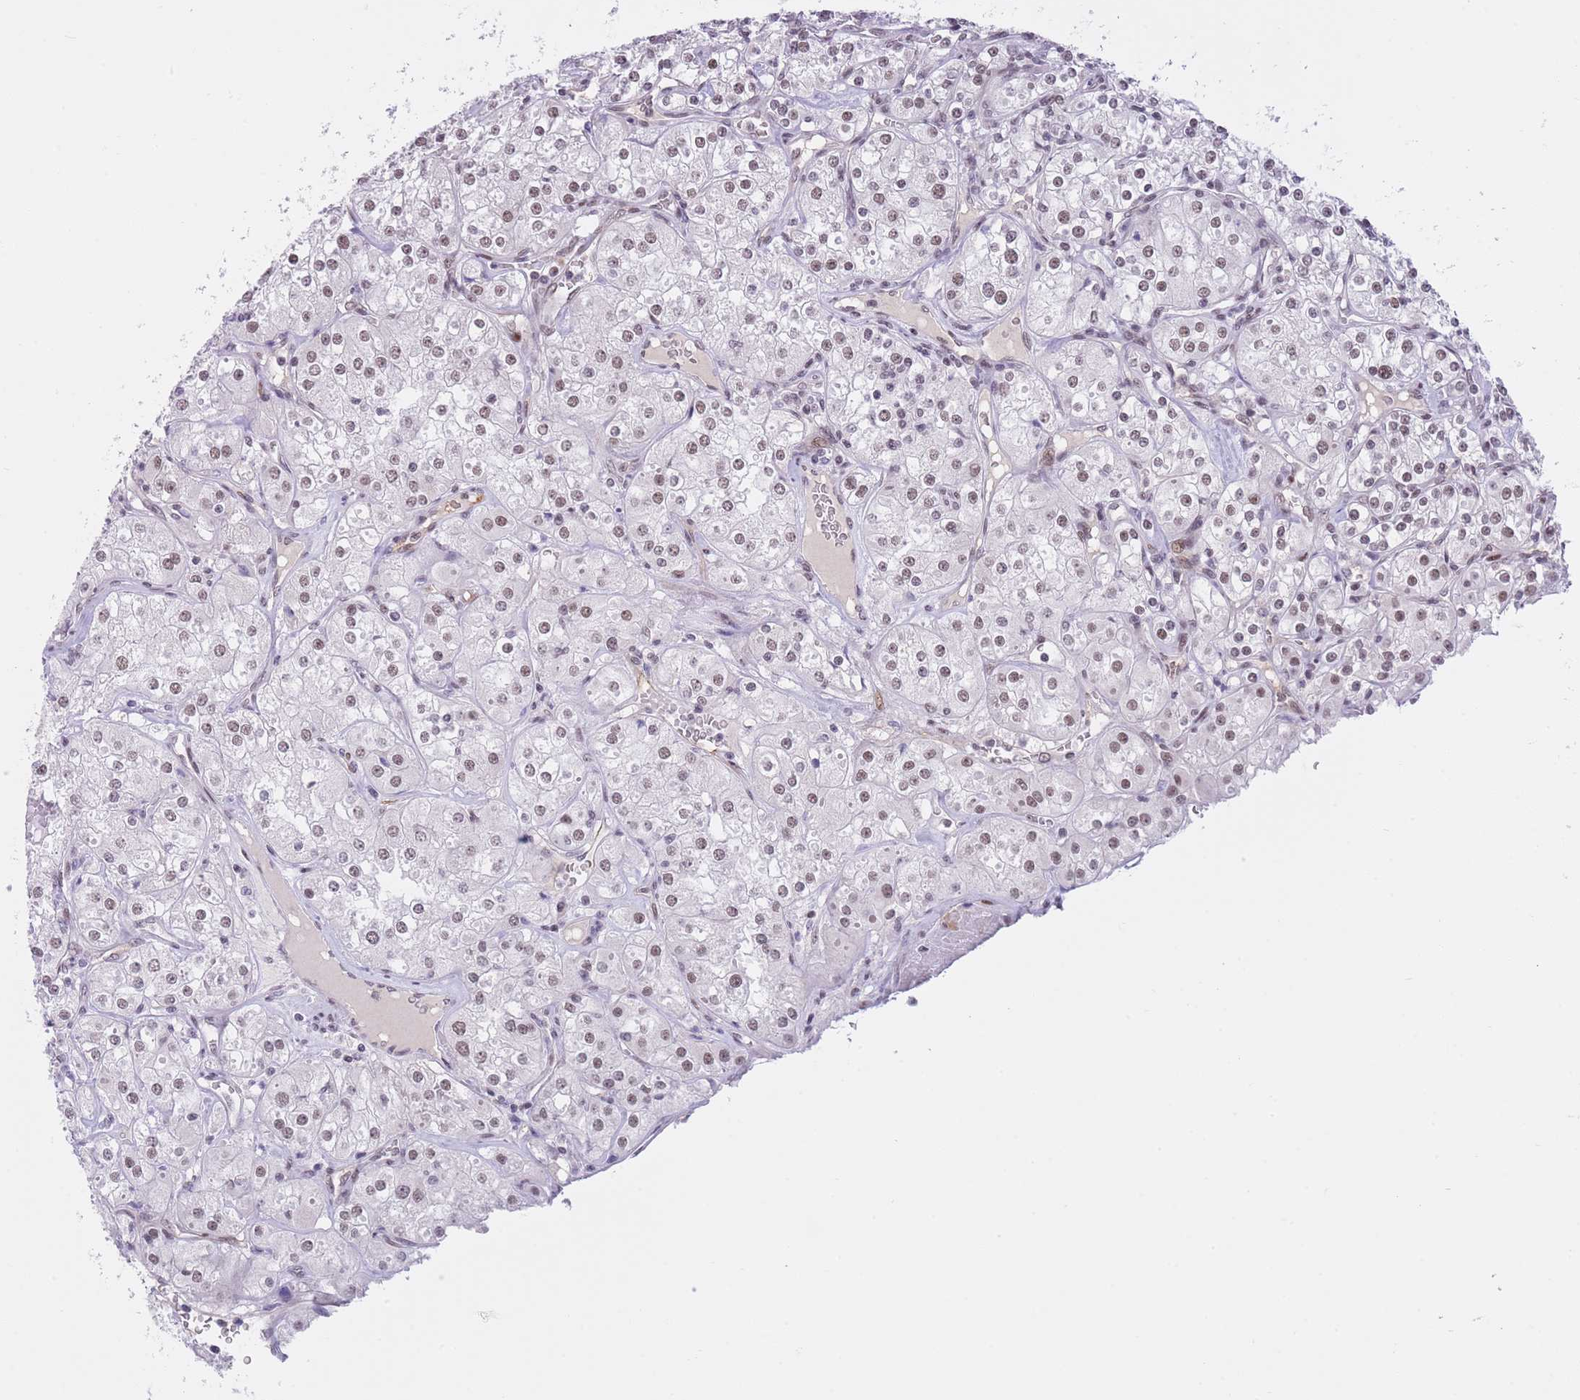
{"staining": {"intensity": "weak", "quantity": ">75%", "location": "nuclear"}, "tissue": "renal cancer", "cell_type": "Tumor cells", "image_type": "cancer", "snomed": [{"axis": "morphology", "description": "Adenocarcinoma, NOS"}, {"axis": "topography", "description": "Kidney"}], "caption": "Protein expression analysis of human renal adenocarcinoma reveals weak nuclear expression in about >75% of tumor cells.", "gene": "RFX1", "patient": {"sex": "male", "age": 77}}